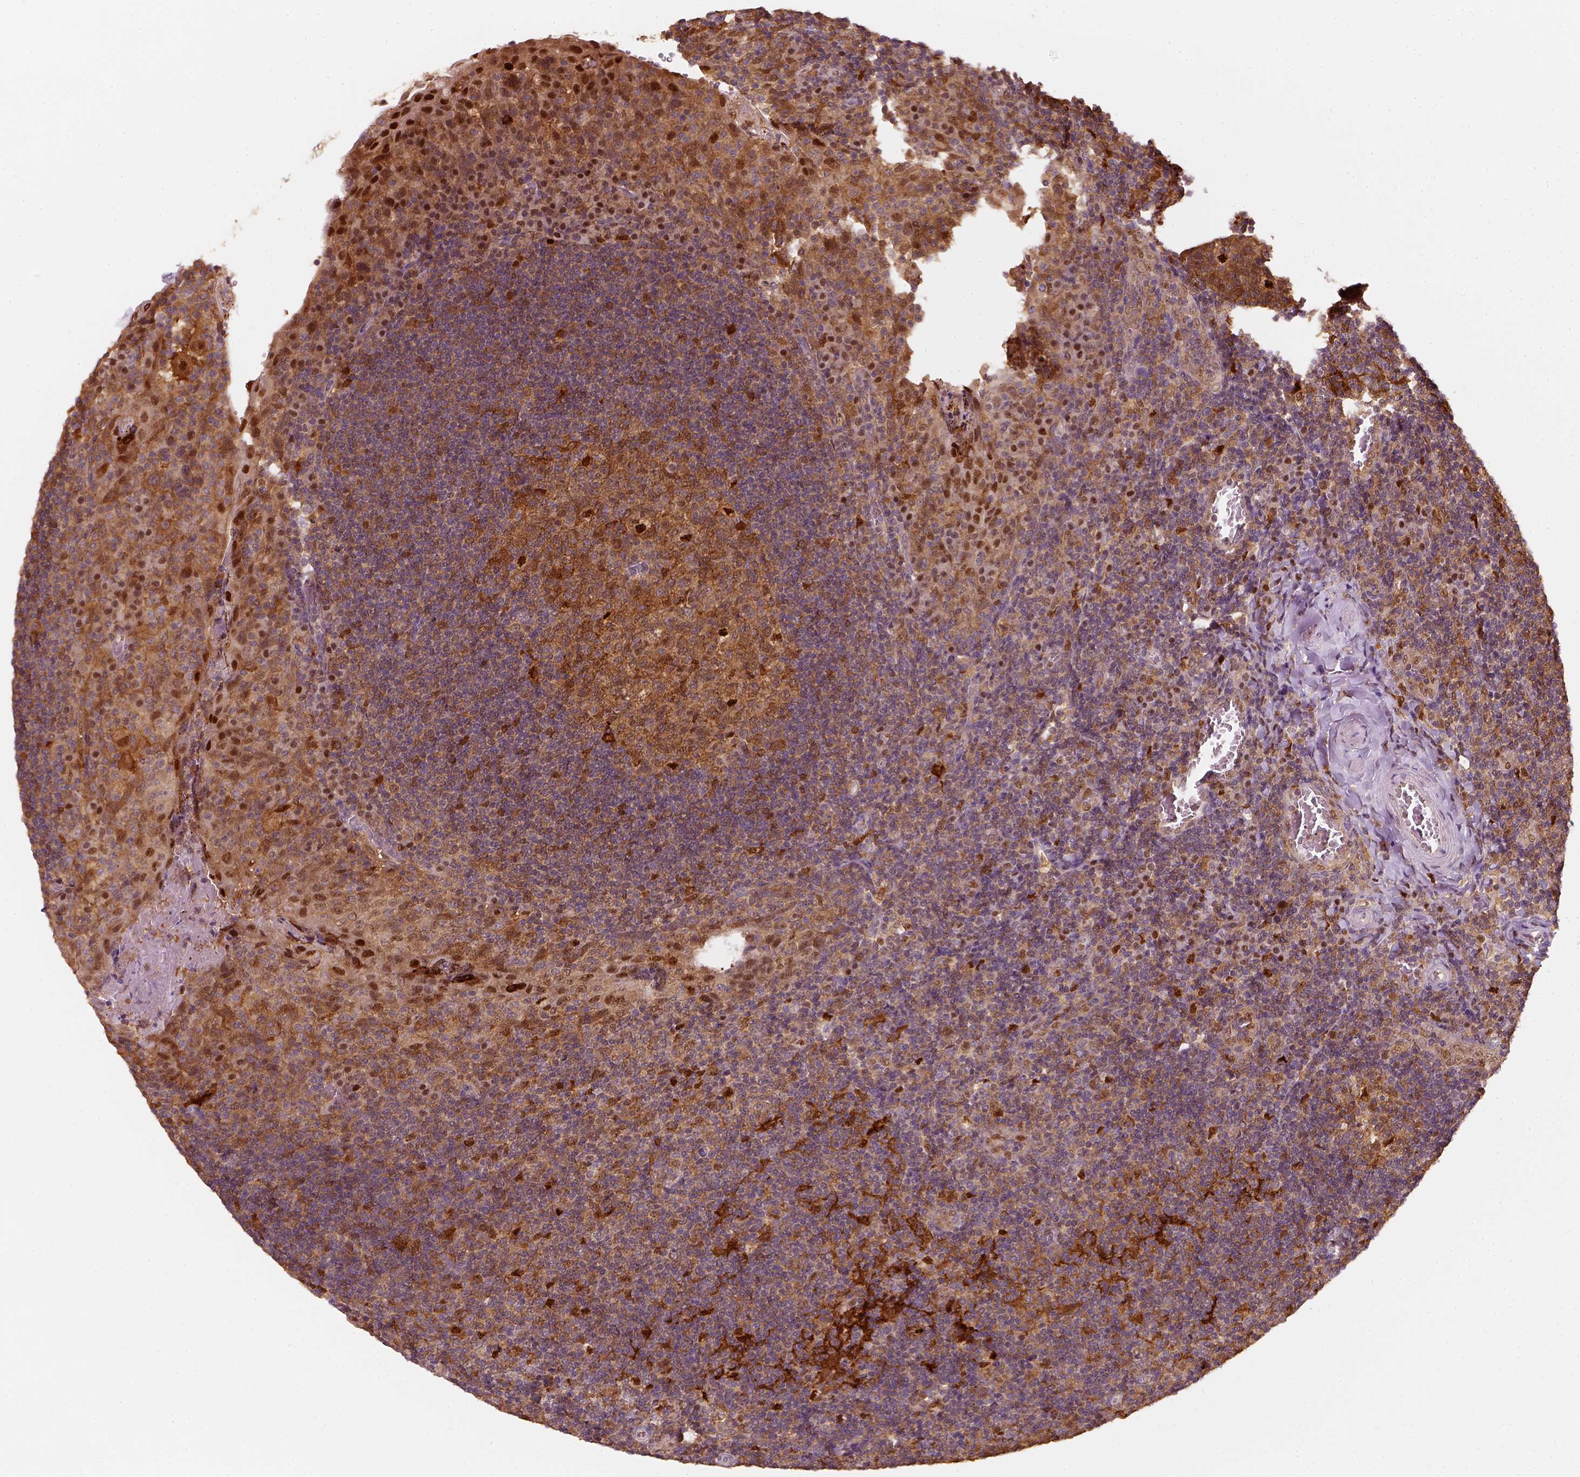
{"staining": {"intensity": "strong", "quantity": "<25%", "location": "cytoplasmic/membranous,nuclear"}, "tissue": "tonsil", "cell_type": "Germinal center cells", "image_type": "normal", "snomed": [{"axis": "morphology", "description": "Normal tissue, NOS"}, {"axis": "topography", "description": "Tonsil"}], "caption": "High-magnification brightfield microscopy of normal tonsil stained with DAB (brown) and counterstained with hematoxylin (blue). germinal center cells exhibit strong cytoplasmic/membranous,nuclear positivity is identified in approximately<25% of cells.", "gene": "SQSTM1", "patient": {"sex": "male", "age": 17}}